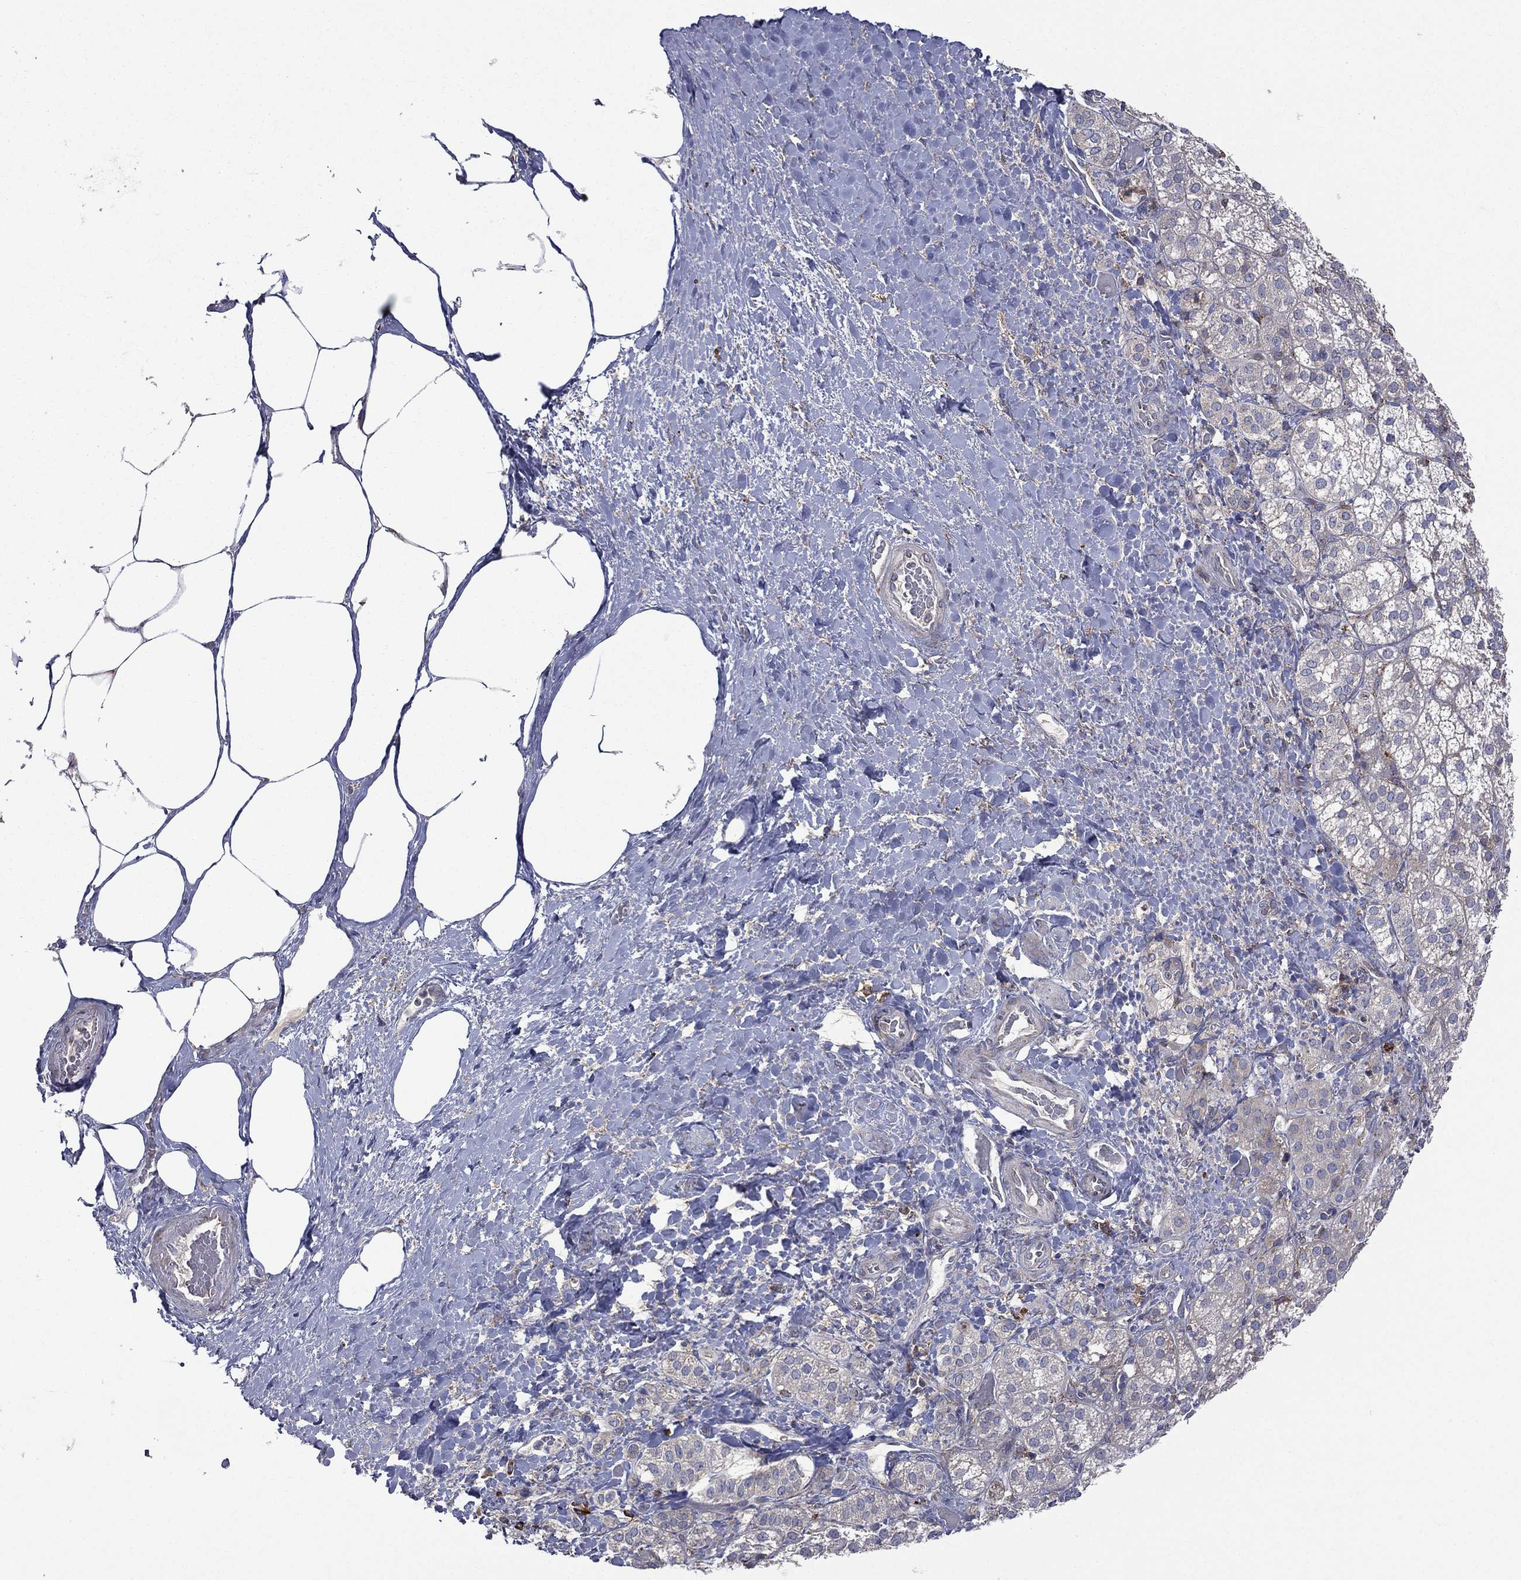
{"staining": {"intensity": "moderate", "quantity": "<25%", "location": "cytoplasmic/membranous"}, "tissue": "adrenal gland", "cell_type": "Glandular cells", "image_type": "normal", "snomed": [{"axis": "morphology", "description": "Normal tissue, NOS"}, {"axis": "topography", "description": "Adrenal gland"}], "caption": "DAB (3,3'-diaminobenzidine) immunohistochemical staining of benign human adrenal gland reveals moderate cytoplasmic/membranous protein expression in approximately <25% of glandular cells.", "gene": "C20orf96", "patient": {"sex": "male", "age": 57}}